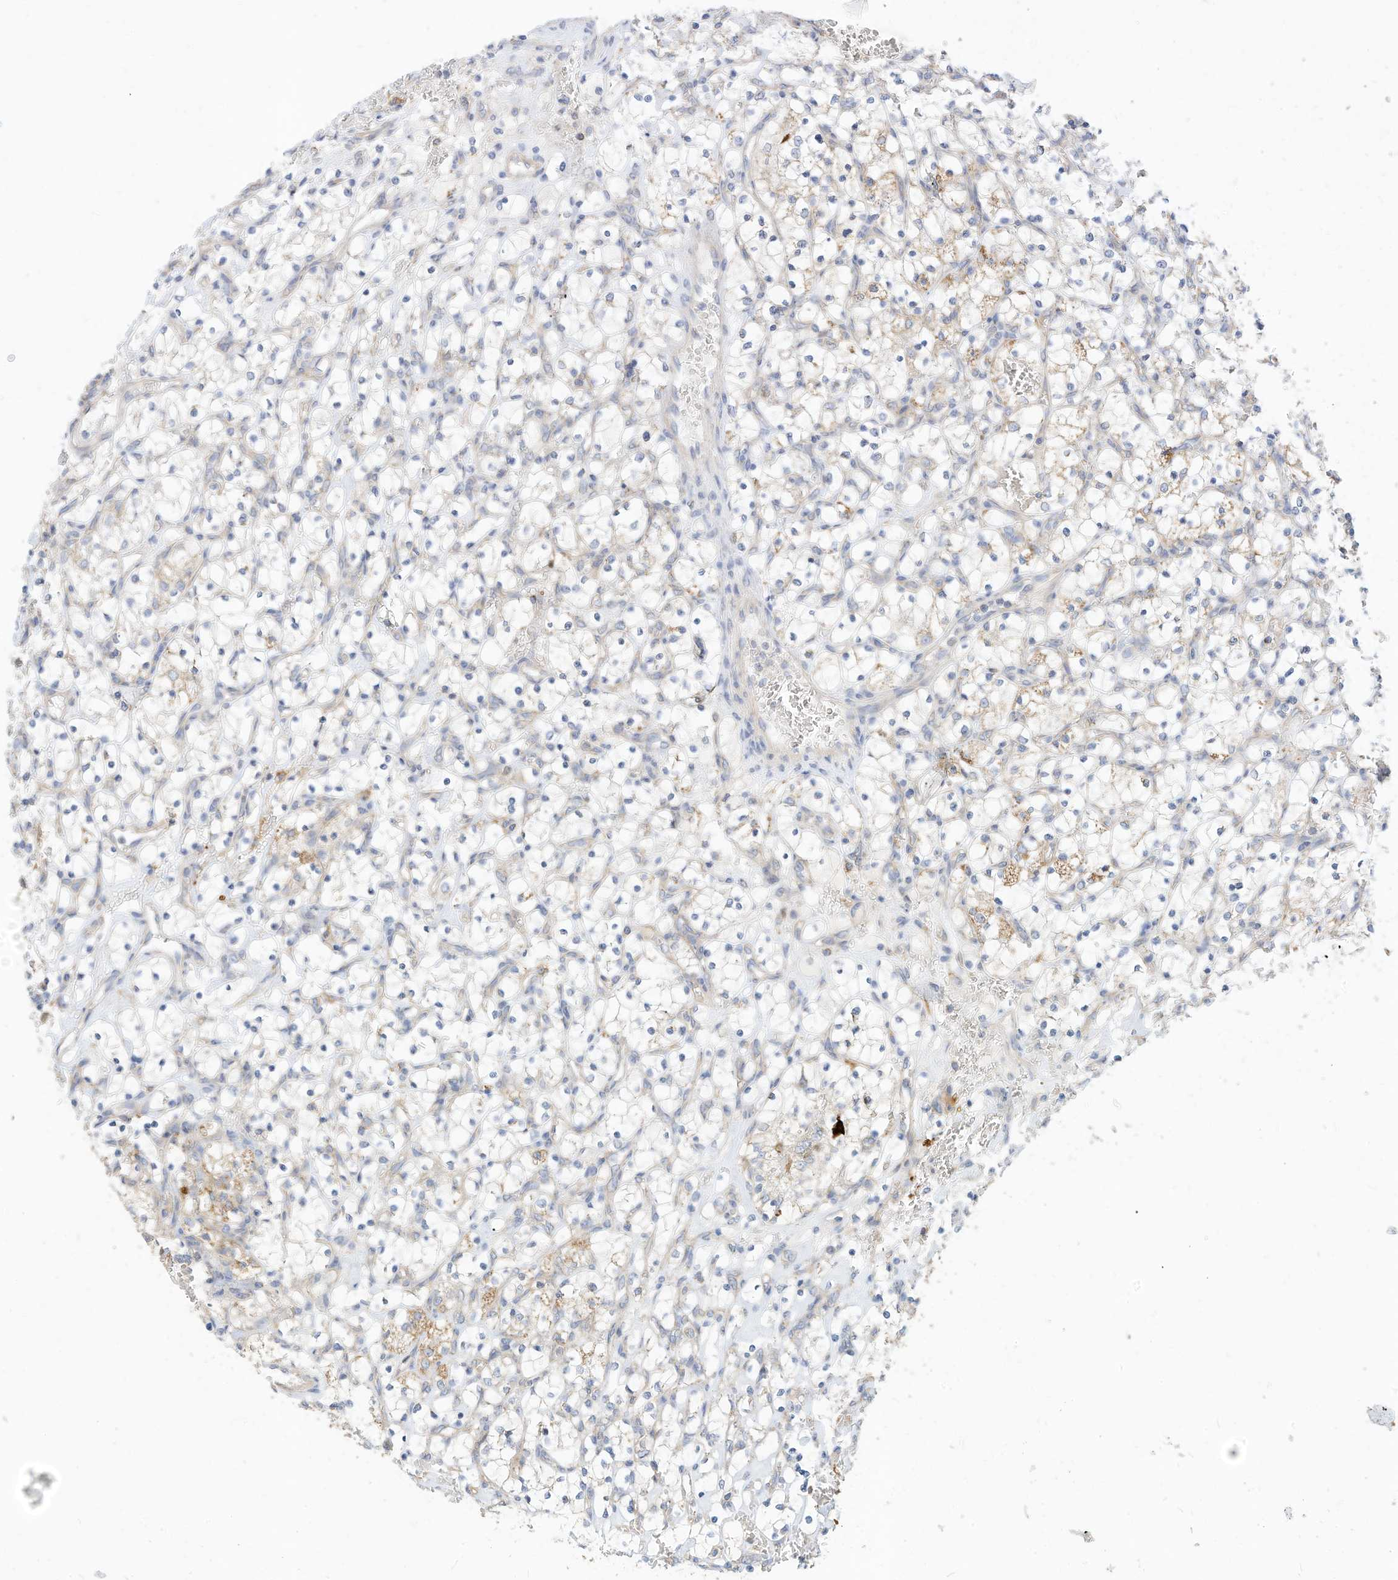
{"staining": {"intensity": "negative", "quantity": "none", "location": "none"}, "tissue": "renal cancer", "cell_type": "Tumor cells", "image_type": "cancer", "snomed": [{"axis": "morphology", "description": "Adenocarcinoma, NOS"}, {"axis": "topography", "description": "Kidney"}], "caption": "Immunohistochemical staining of renal cancer reveals no significant staining in tumor cells.", "gene": "RHOH", "patient": {"sex": "female", "age": 69}}